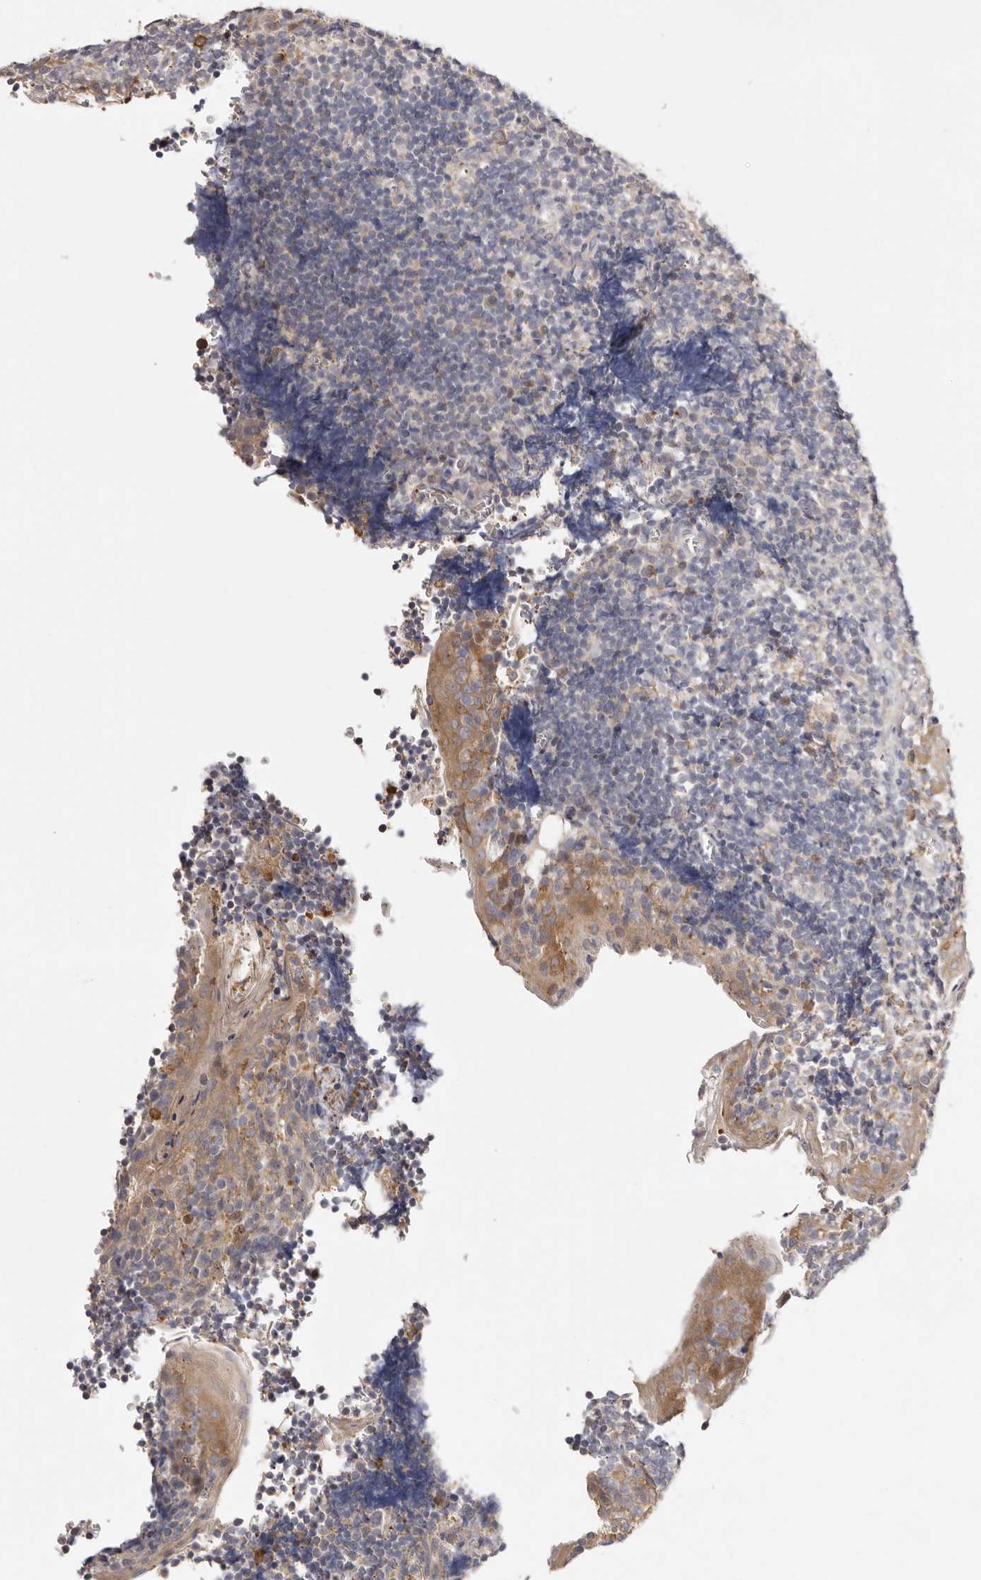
{"staining": {"intensity": "weak", "quantity": "<25%", "location": "cytoplasmic/membranous"}, "tissue": "tonsil", "cell_type": "Germinal center cells", "image_type": "normal", "snomed": [{"axis": "morphology", "description": "Normal tissue, NOS"}, {"axis": "topography", "description": "Tonsil"}], "caption": "A photomicrograph of tonsil stained for a protein reveals no brown staining in germinal center cells. Nuclei are stained in blue.", "gene": "MSRB2", "patient": {"sex": "male", "age": 27}}